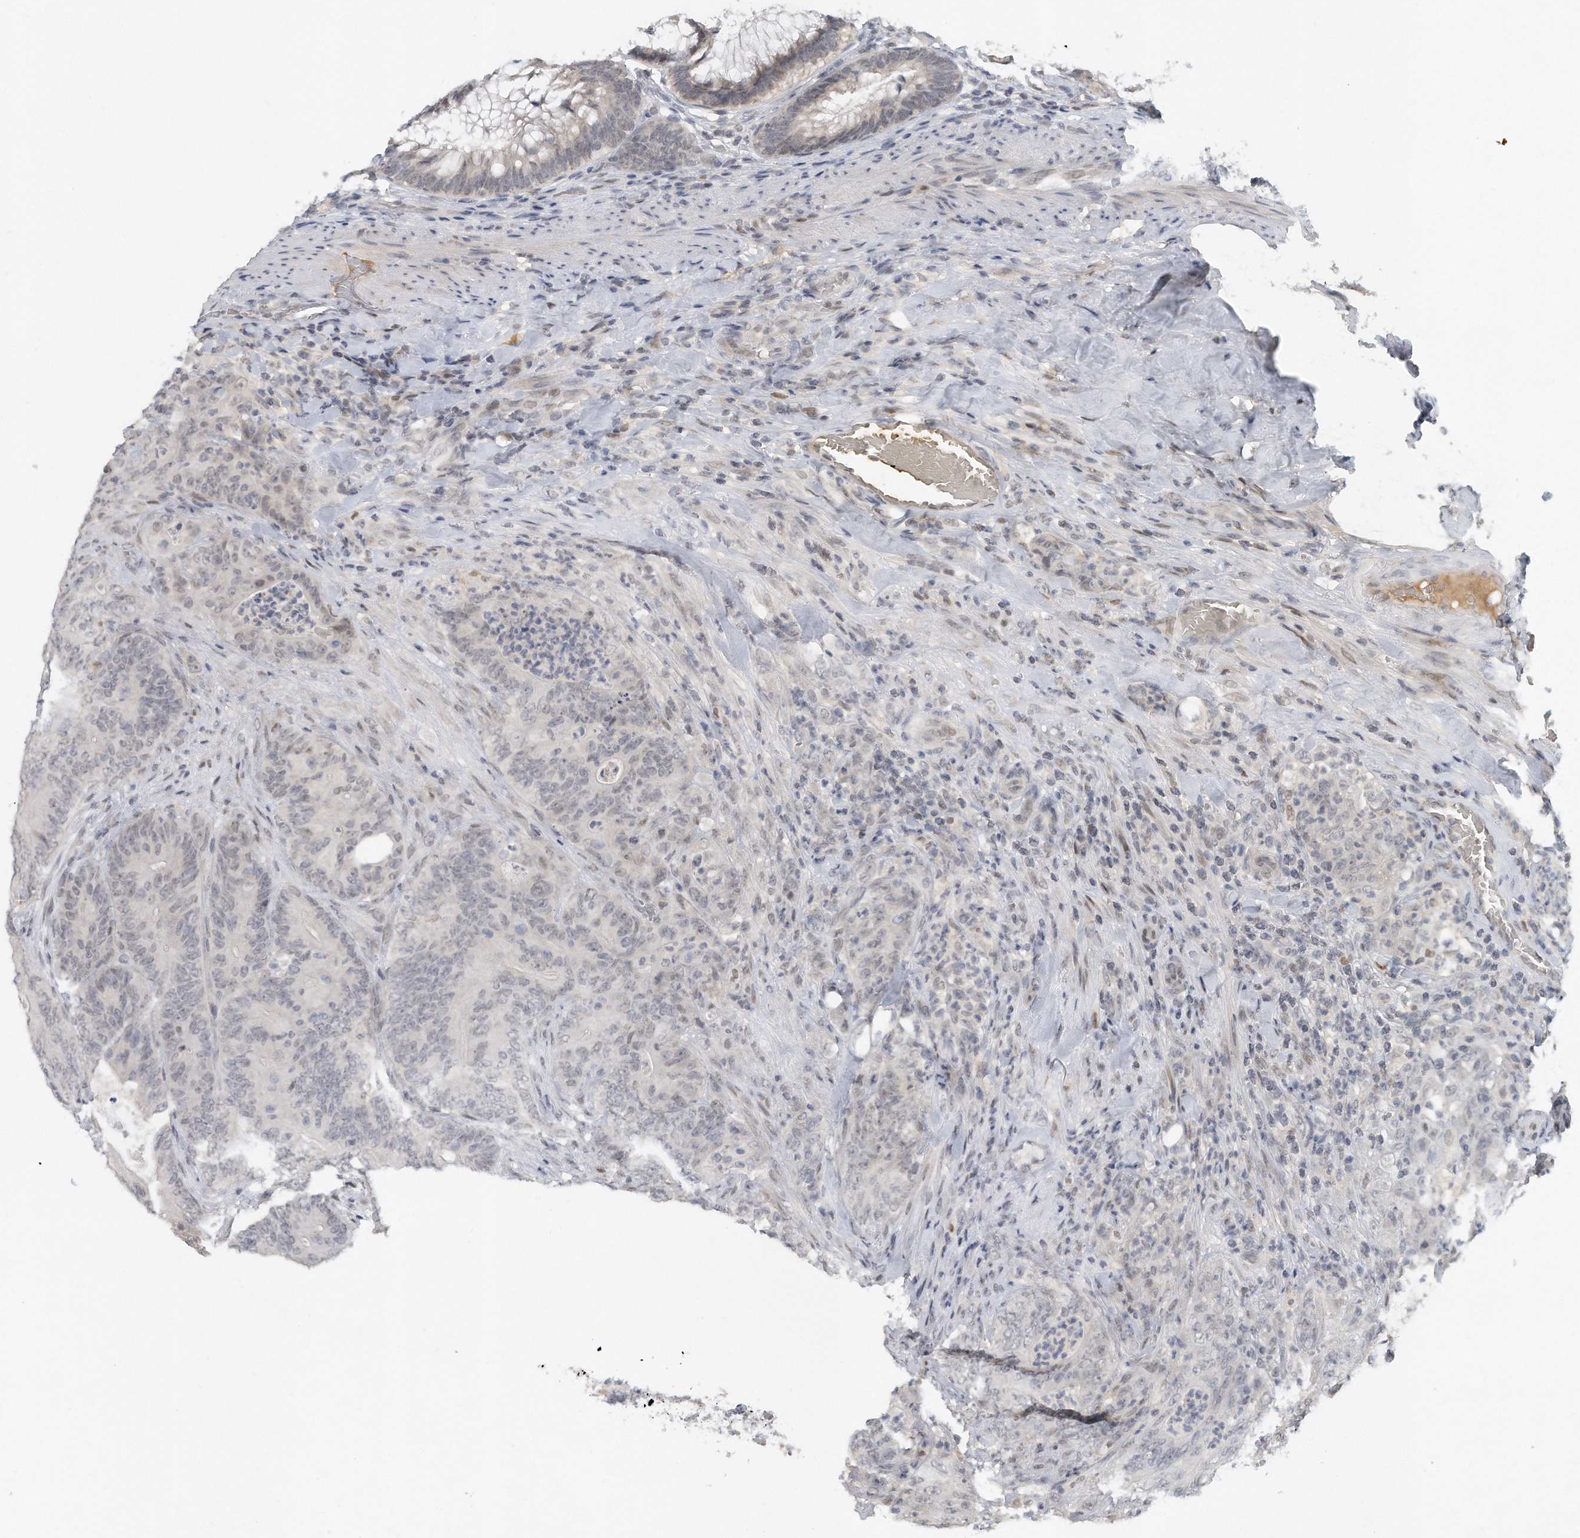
{"staining": {"intensity": "weak", "quantity": "25%-75%", "location": "nuclear"}, "tissue": "colorectal cancer", "cell_type": "Tumor cells", "image_type": "cancer", "snomed": [{"axis": "morphology", "description": "Normal tissue, NOS"}, {"axis": "topography", "description": "Colon"}], "caption": "Tumor cells reveal low levels of weak nuclear positivity in approximately 25%-75% of cells in human colorectal cancer.", "gene": "DDX43", "patient": {"sex": "female", "age": 82}}